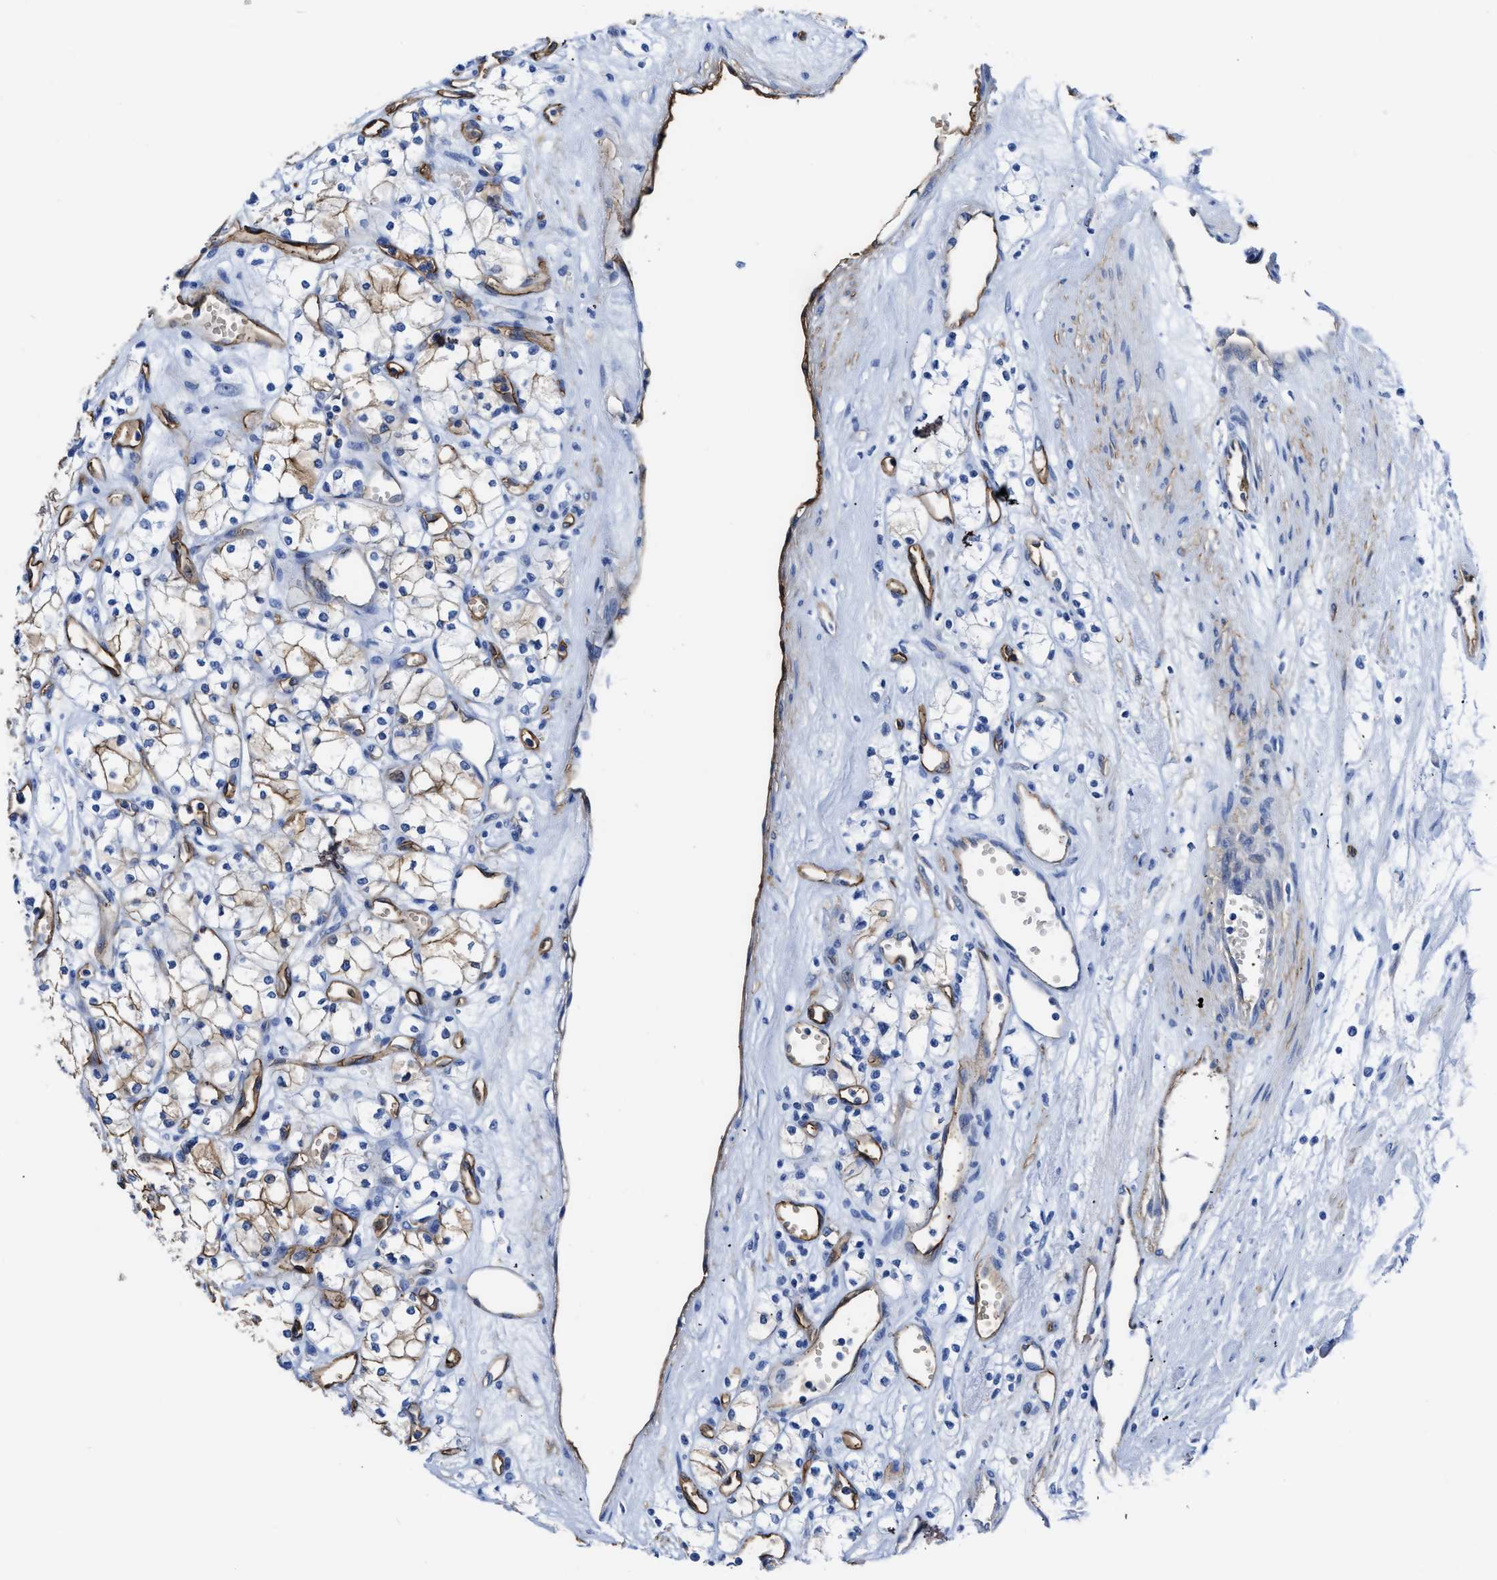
{"staining": {"intensity": "moderate", "quantity": ">75%", "location": "cytoplasmic/membranous"}, "tissue": "renal cancer", "cell_type": "Tumor cells", "image_type": "cancer", "snomed": [{"axis": "morphology", "description": "Adenocarcinoma, NOS"}, {"axis": "topography", "description": "Kidney"}], "caption": "A high-resolution histopathology image shows immunohistochemistry staining of renal adenocarcinoma, which shows moderate cytoplasmic/membranous expression in approximately >75% of tumor cells.", "gene": "AQP1", "patient": {"sex": "male", "age": 59}}